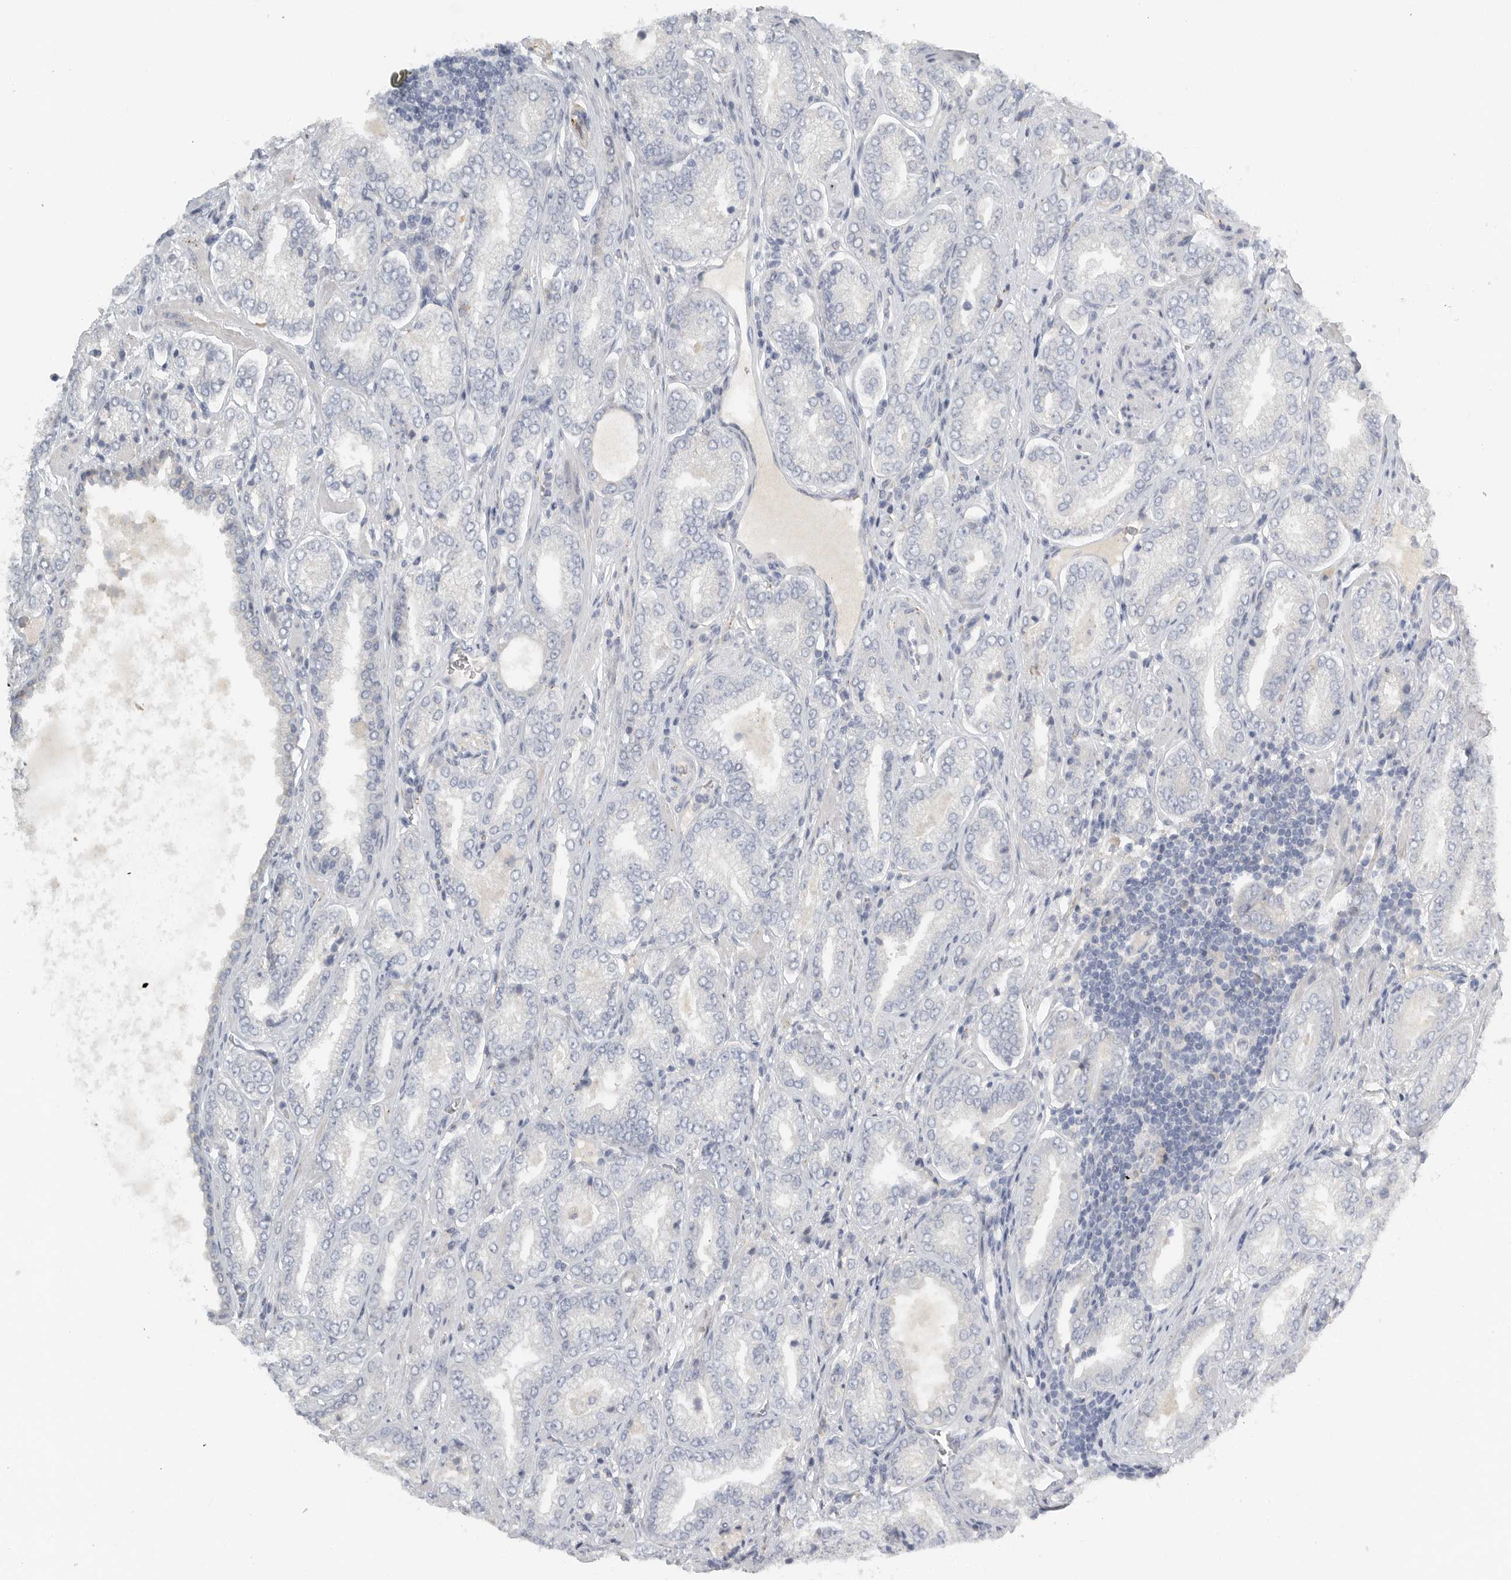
{"staining": {"intensity": "negative", "quantity": "none", "location": "none"}, "tissue": "prostate cancer", "cell_type": "Tumor cells", "image_type": "cancer", "snomed": [{"axis": "morphology", "description": "Adenocarcinoma, Low grade"}, {"axis": "topography", "description": "Prostate"}], "caption": "High power microscopy image of an immunohistochemistry (IHC) photomicrograph of prostate cancer, revealing no significant staining in tumor cells.", "gene": "PAM", "patient": {"sex": "male", "age": 62}}